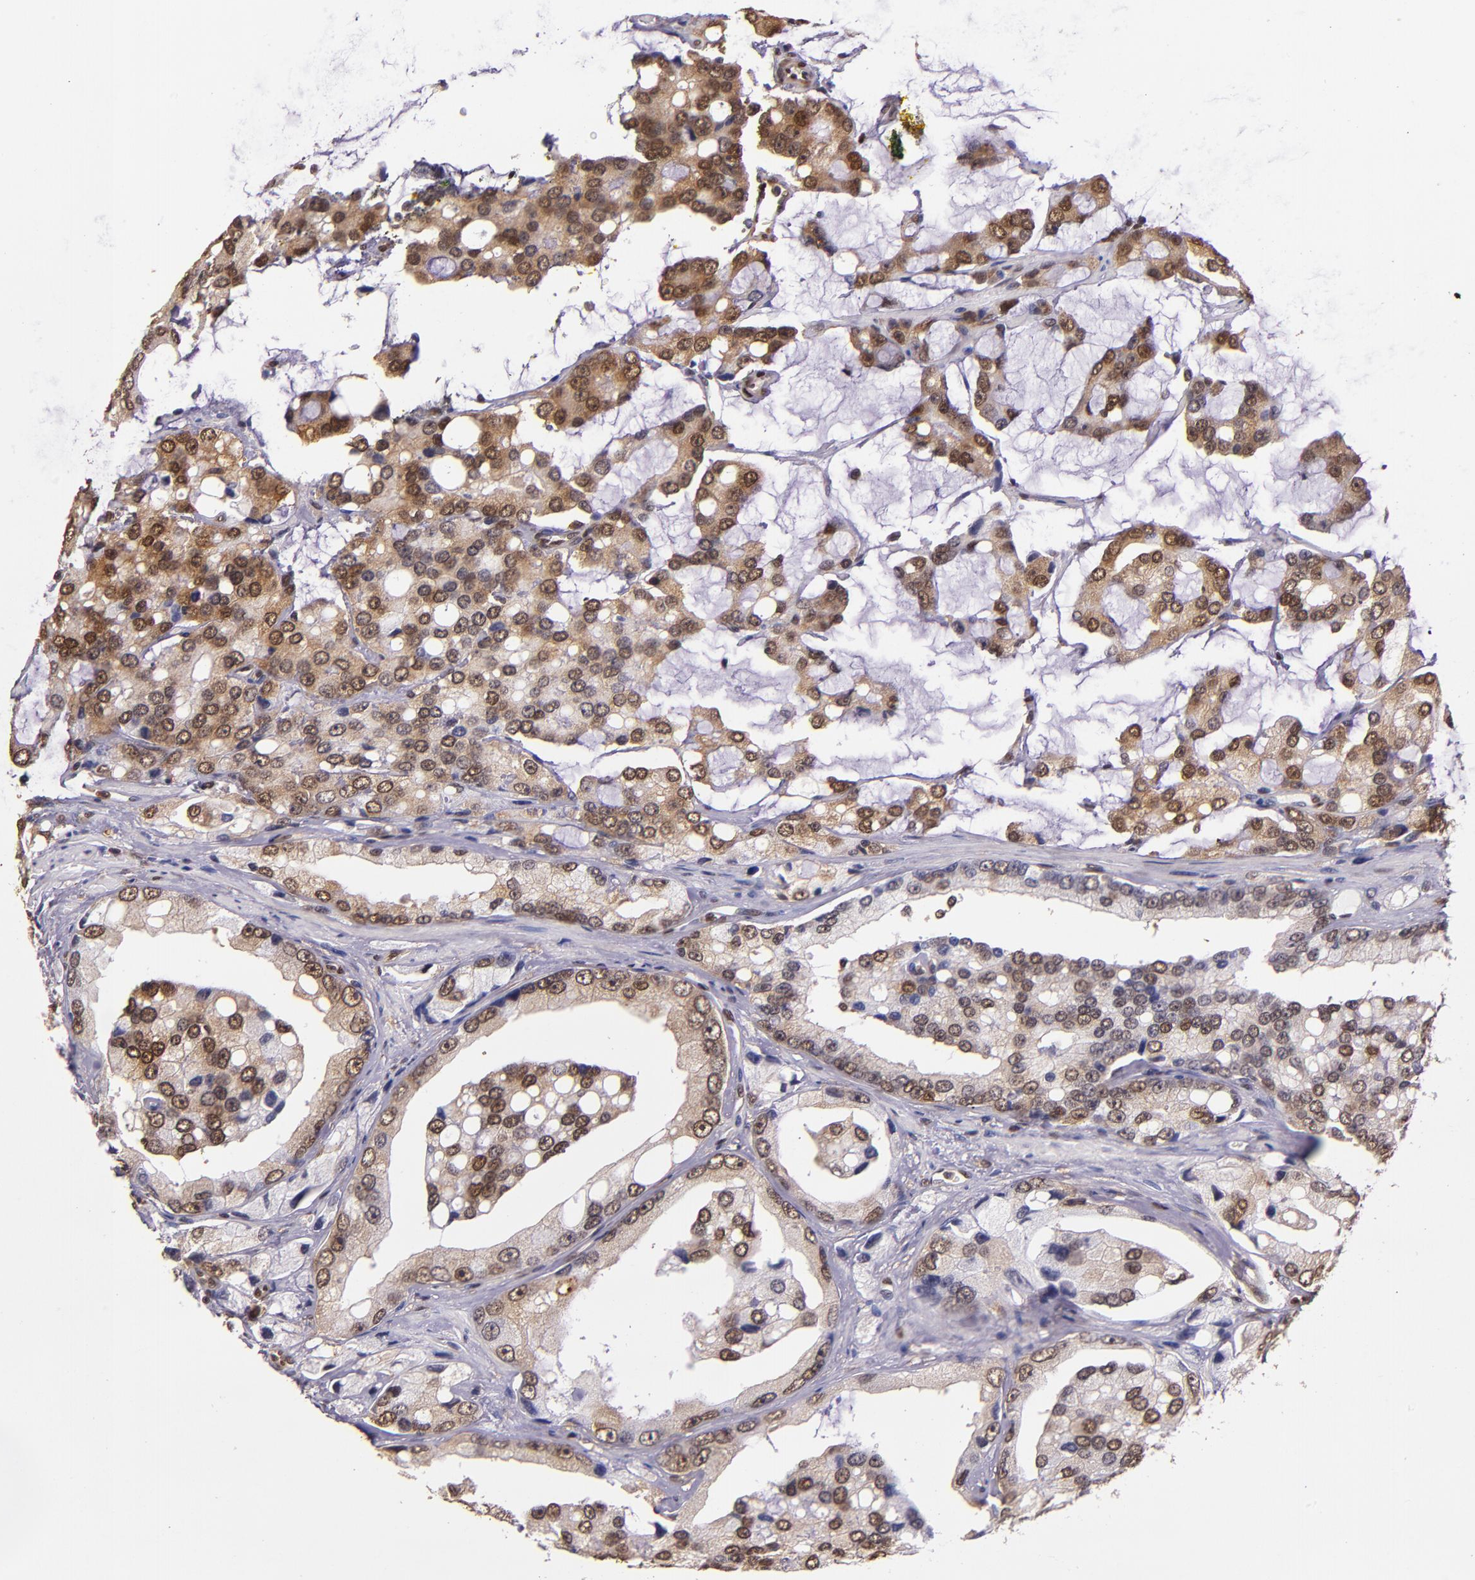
{"staining": {"intensity": "moderate", "quantity": ">75%", "location": "cytoplasmic/membranous,nuclear"}, "tissue": "prostate cancer", "cell_type": "Tumor cells", "image_type": "cancer", "snomed": [{"axis": "morphology", "description": "Adenocarcinoma, High grade"}, {"axis": "topography", "description": "Prostate"}], "caption": "Immunohistochemical staining of prostate cancer displays moderate cytoplasmic/membranous and nuclear protein expression in about >75% of tumor cells.", "gene": "STAT6", "patient": {"sex": "male", "age": 67}}